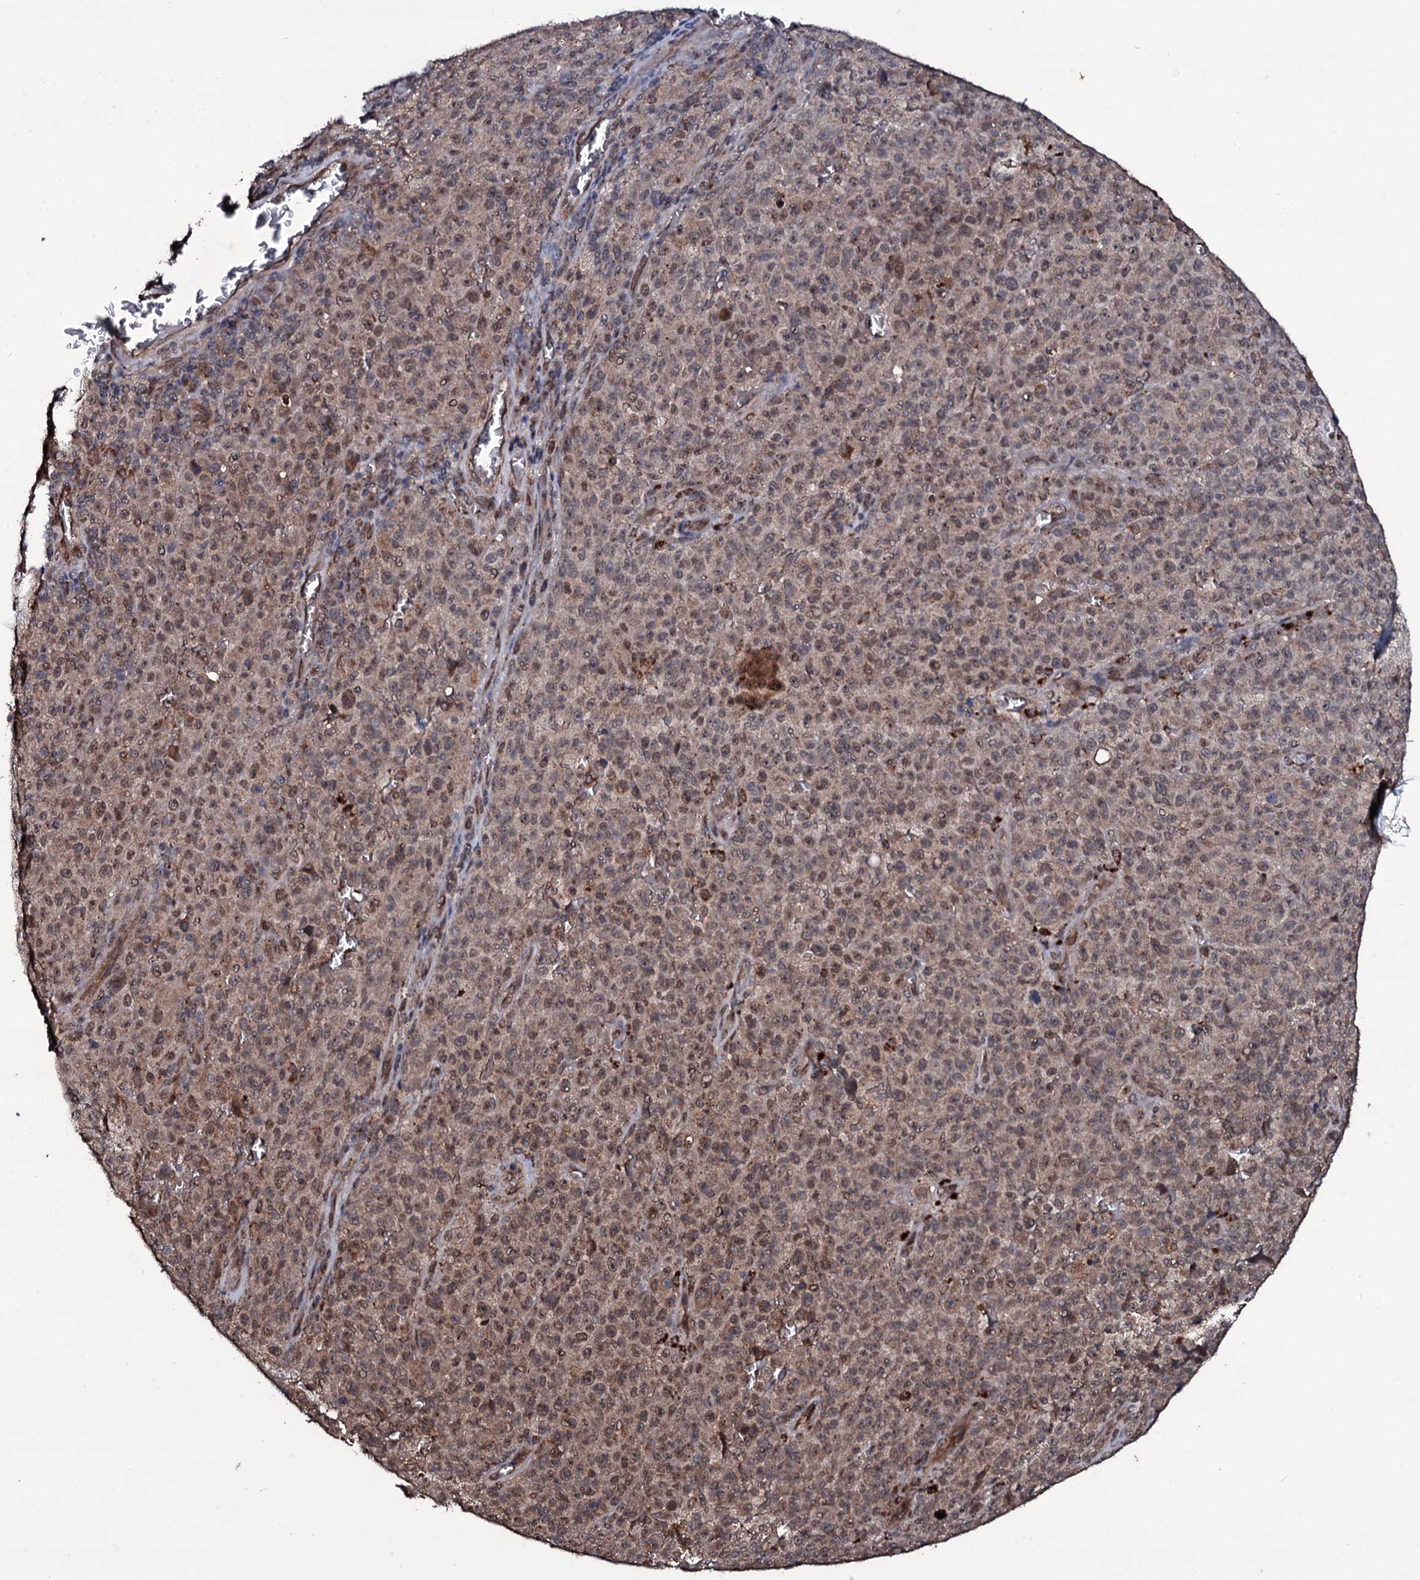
{"staining": {"intensity": "weak", "quantity": ">75%", "location": "cytoplasmic/membranous"}, "tissue": "melanoma", "cell_type": "Tumor cells", "image_type": "cancer", "snomed": [{"axis": "morphology", "description": "Malignant melanoma, NOS"}, {"axis": "topography", "description": "Skin"}], "caption": "Melanoma stained with DAB IHC shows low levels of weak cytoplasmic/membranous staining in approximately >75% of tumor cells.", "gene": "MRPS31", "patient": {"sex": "female", "age": 82}}